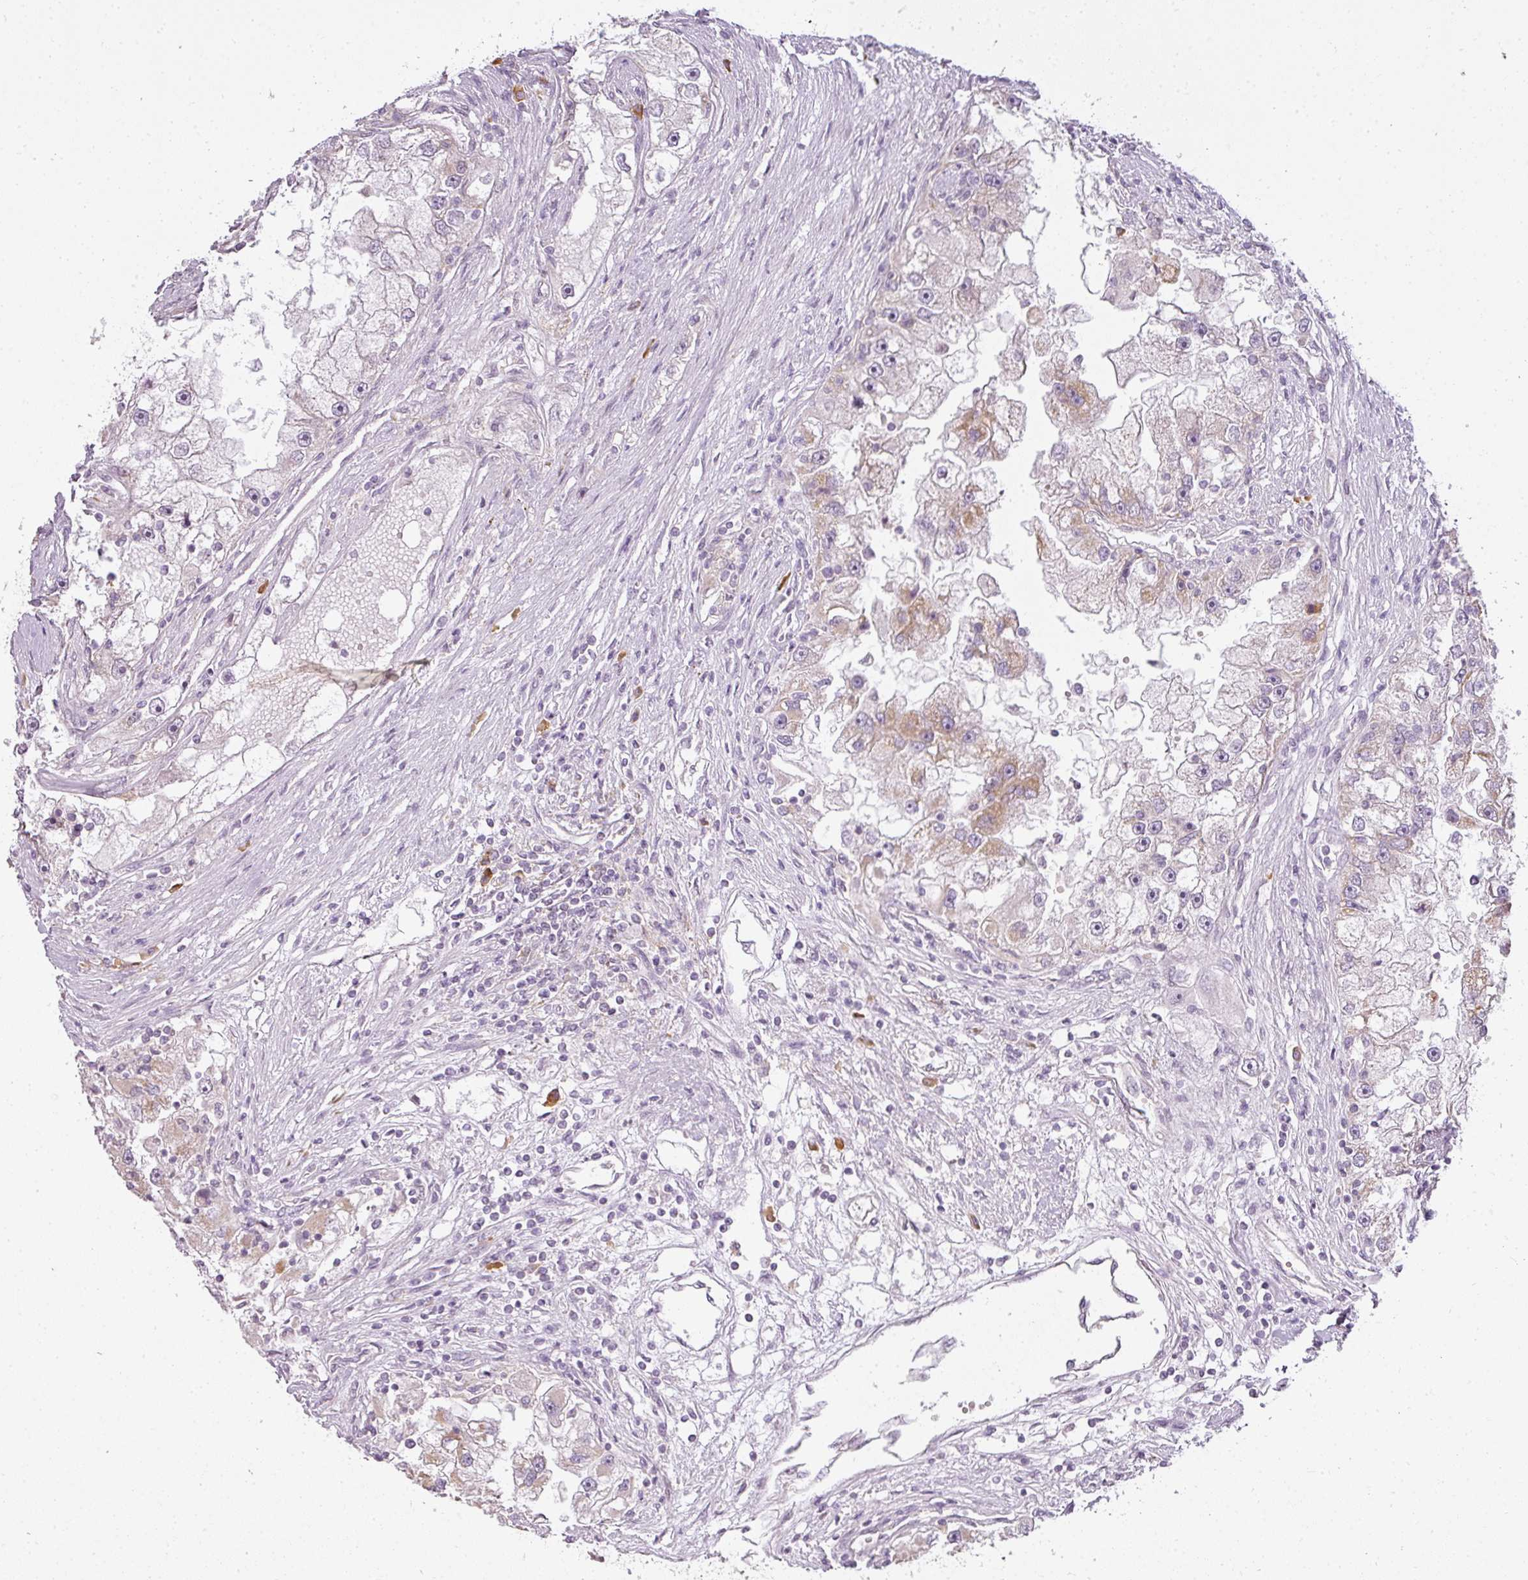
{"staining": {"intensity": "weak", "quantity": "25%-75%", "location": "cytoplasmic/membranous"}, "tissue": "renal cancer", "cell_type": "Tumor cells", "image_type": "cancer", "snomed": [{"axis": "morphology", "description": "Adenocarcinoma, NOS"}, {"axis": "topography", "description": "Kidney"}], "caption": "The photomicrograph demonstrates a brown stain indicating the presence of a protein in the cytoplasmic/membranous of tumor cells in renal cancer. (DAB (3,3'-diaminobenzidine) IHC with brightfield microscopy, high magnification).", "gene": "LY75", "patient": {"sex": "male", "age": 63}}